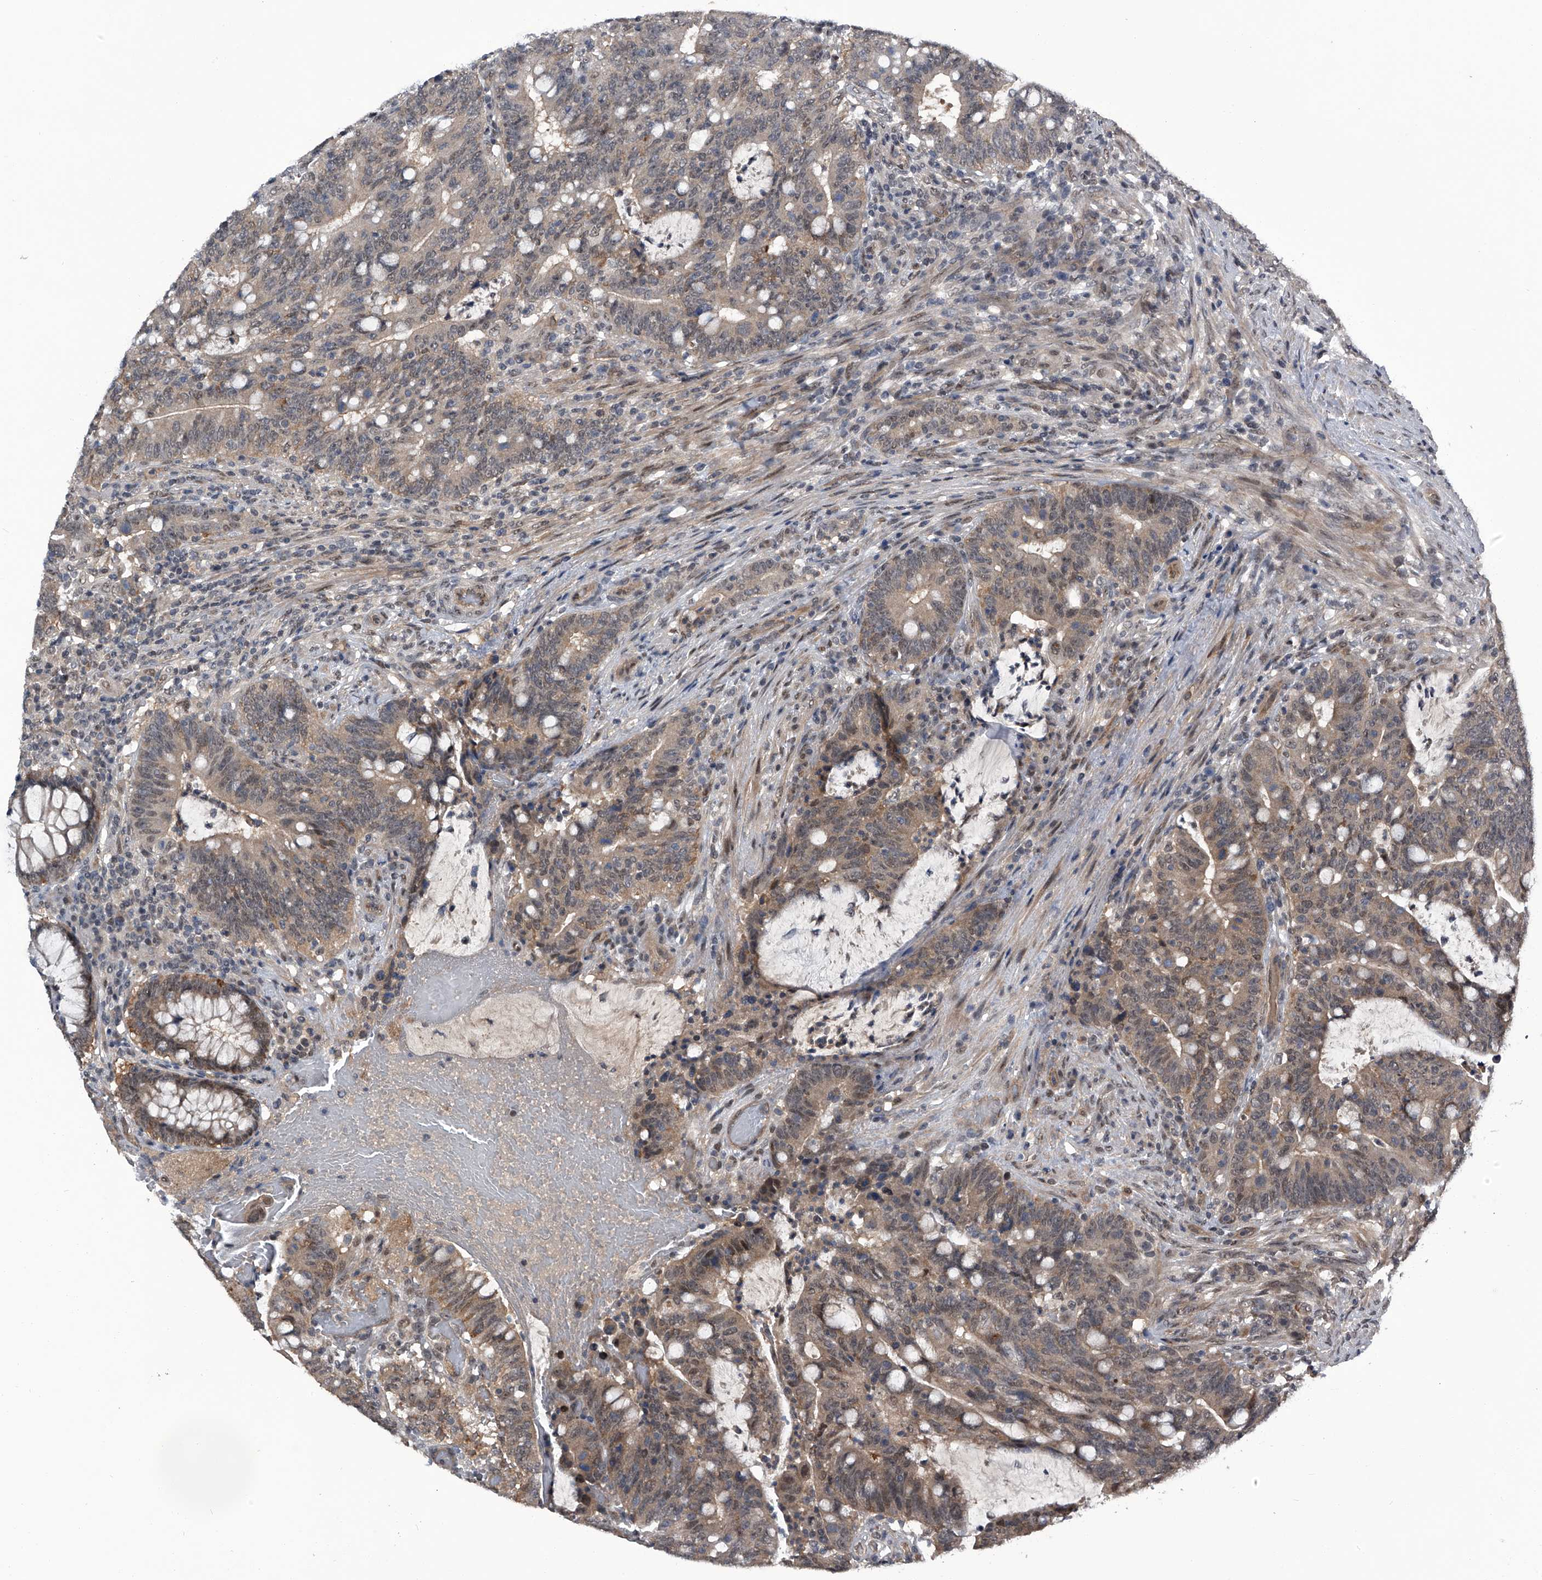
{"staining": {"intensity": "weak", "quantity": ">75%", "location": "cytoplasmic/membranous"}, "tissue": "colorectal cancer", "cell_type": "Tumor cells", "image_type": "cancer", "snomed": [{"axis": "morphology", "description": "Adenocarcinoma, NOS"}, {"axis": "topography", "description": "Colon"}], "caption": "Adenocarcinoma (colorectal) was stained to show a protein in brown. There is low levels of weak cytoplasmic/membranous staining in approximately >75% of tumor cells. (brown staining indicates protein expression, while blue staining denotes nuclei).", "gene": "SLC12A8", "patient": {"sex": "female", "age": 66}}